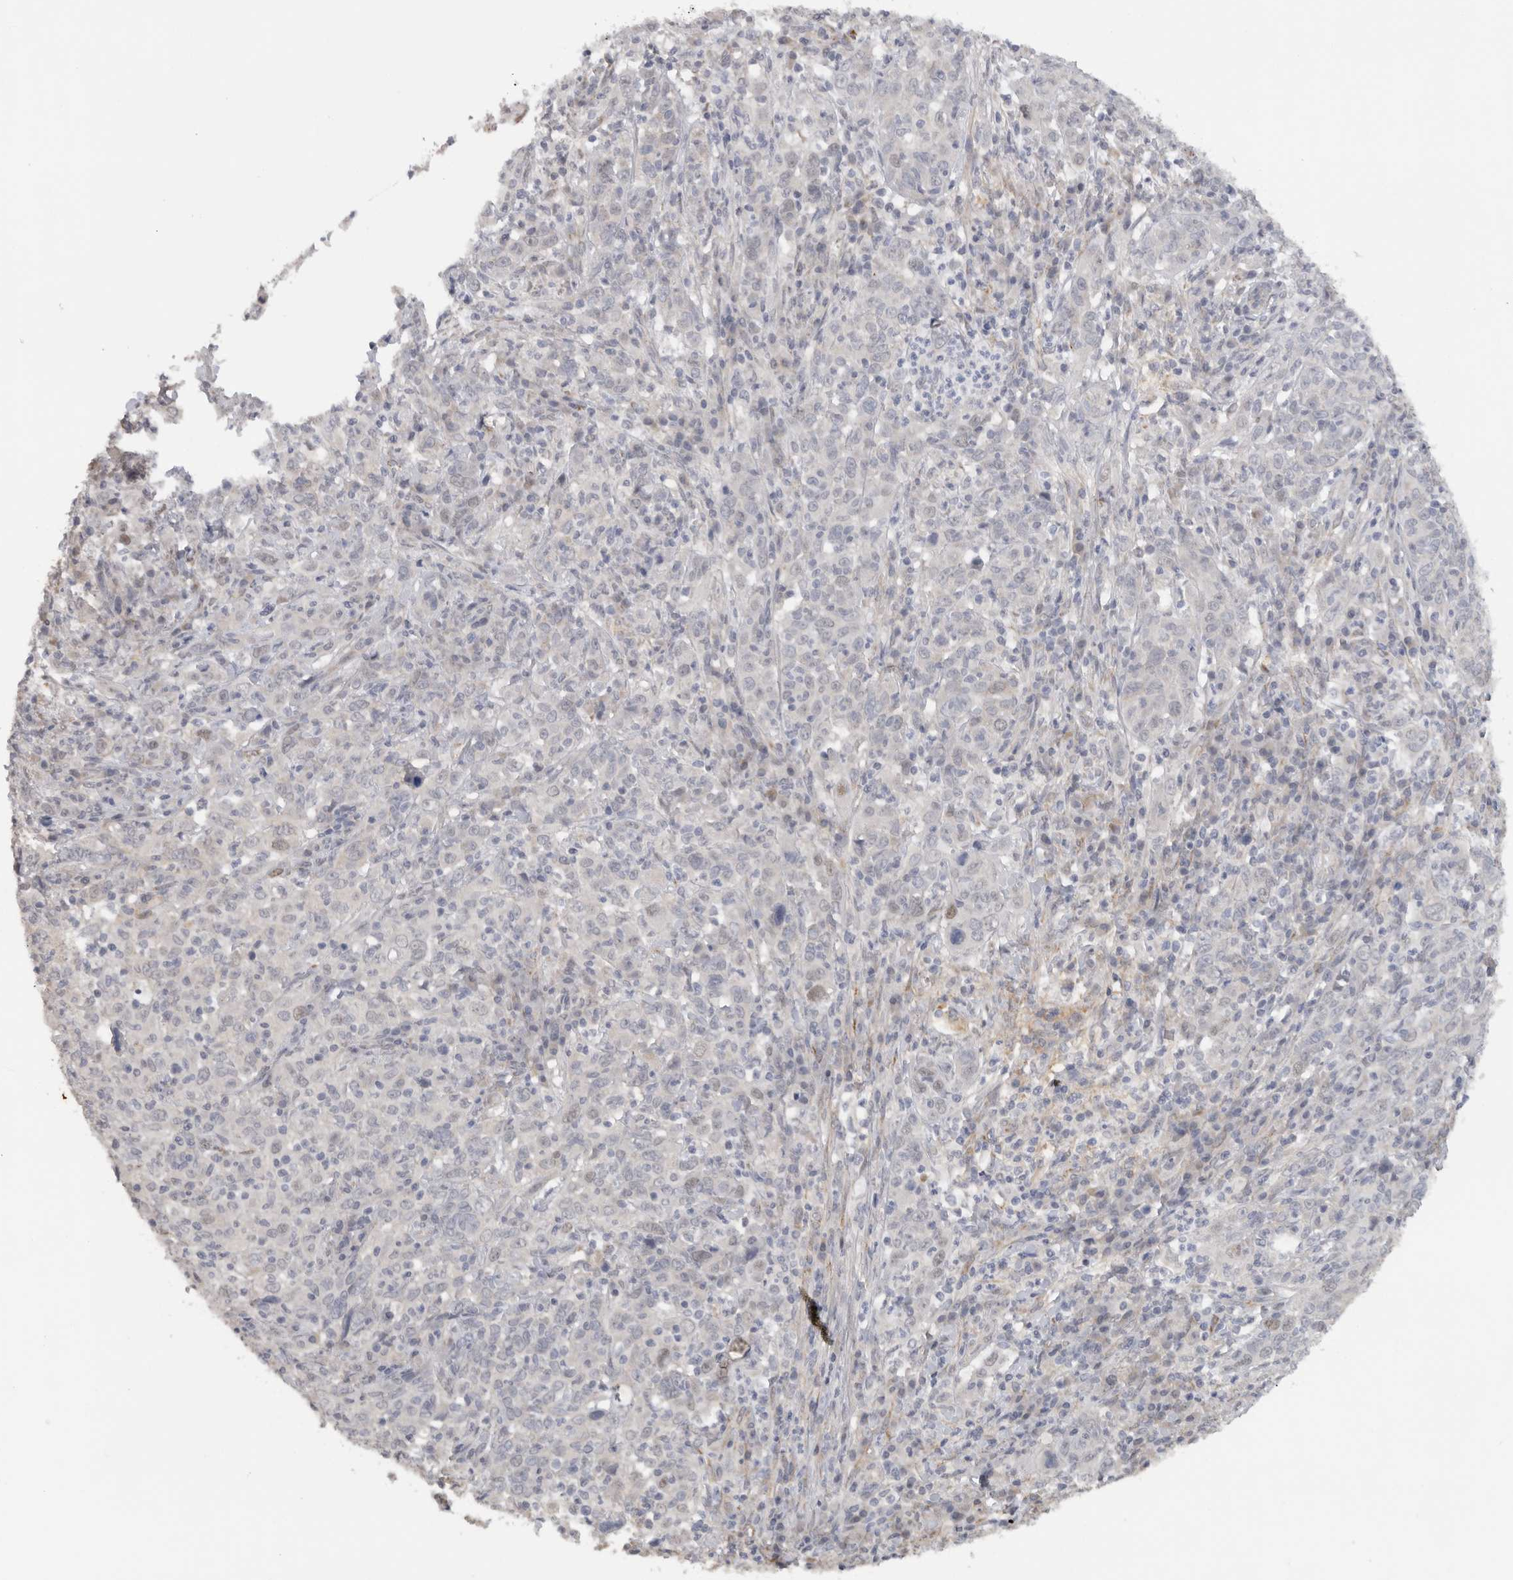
{"staining": {"intensity": "negative", "quantity": "none", "location": "none"}, "tissue": "cervical cancer", "cell_type": "Tumor cells", "image_type": "cancer", "snomed": [{"axis": "morphology", "description": "Squamous cell carcinoma, NOS"}, {"axis": "topography", "description": "Cervix"}], "caption": "Tumor cells show no significant protein staining in cervical squamous cell carcinoma.", "gene": "DYRK2", "patient": {"sex": "female", "age": 46}}